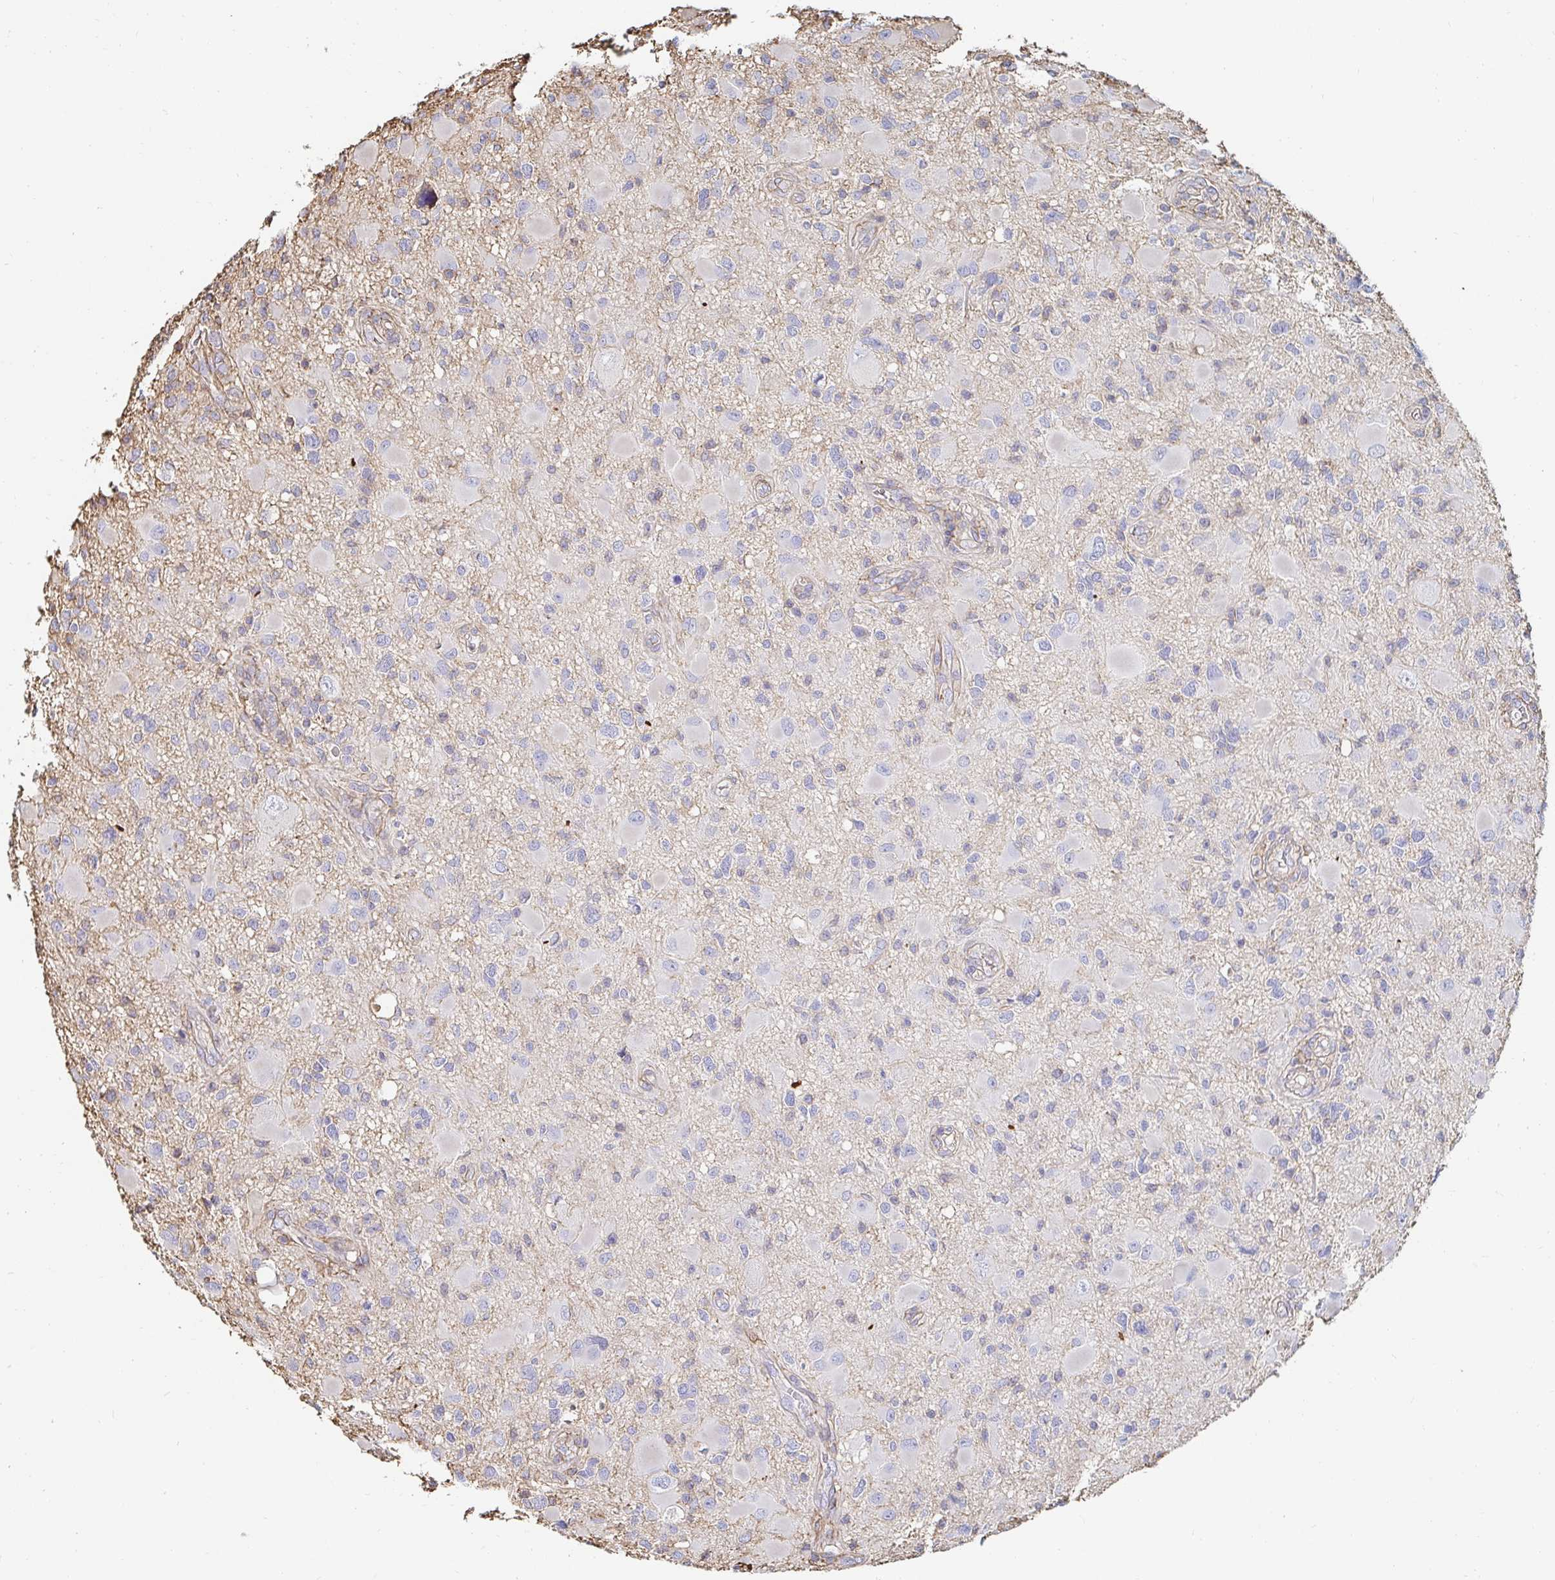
{"staining": {"intensity": "negative", "quantity": "none", "location": "none"}, "tissue": "glioma", "cell_type": "Tumor cells", "image_type": "cancer", "snomed": [{"axis": "morphology", "description": "Glioma, malignant, High grade"}, {"axis": "topography", "description": "Brain"}], "caption": "IHC micrograph of human high-grade glioma (malignant) stained for a protein (brown), which demonstrates no staining in tumor cells. The staining is performed using DAB brown chromogen with nuclei counter-stained in using hematoxylin.", "gene": "PTPN14", "patient": {"sex": "male", "age": 54}}